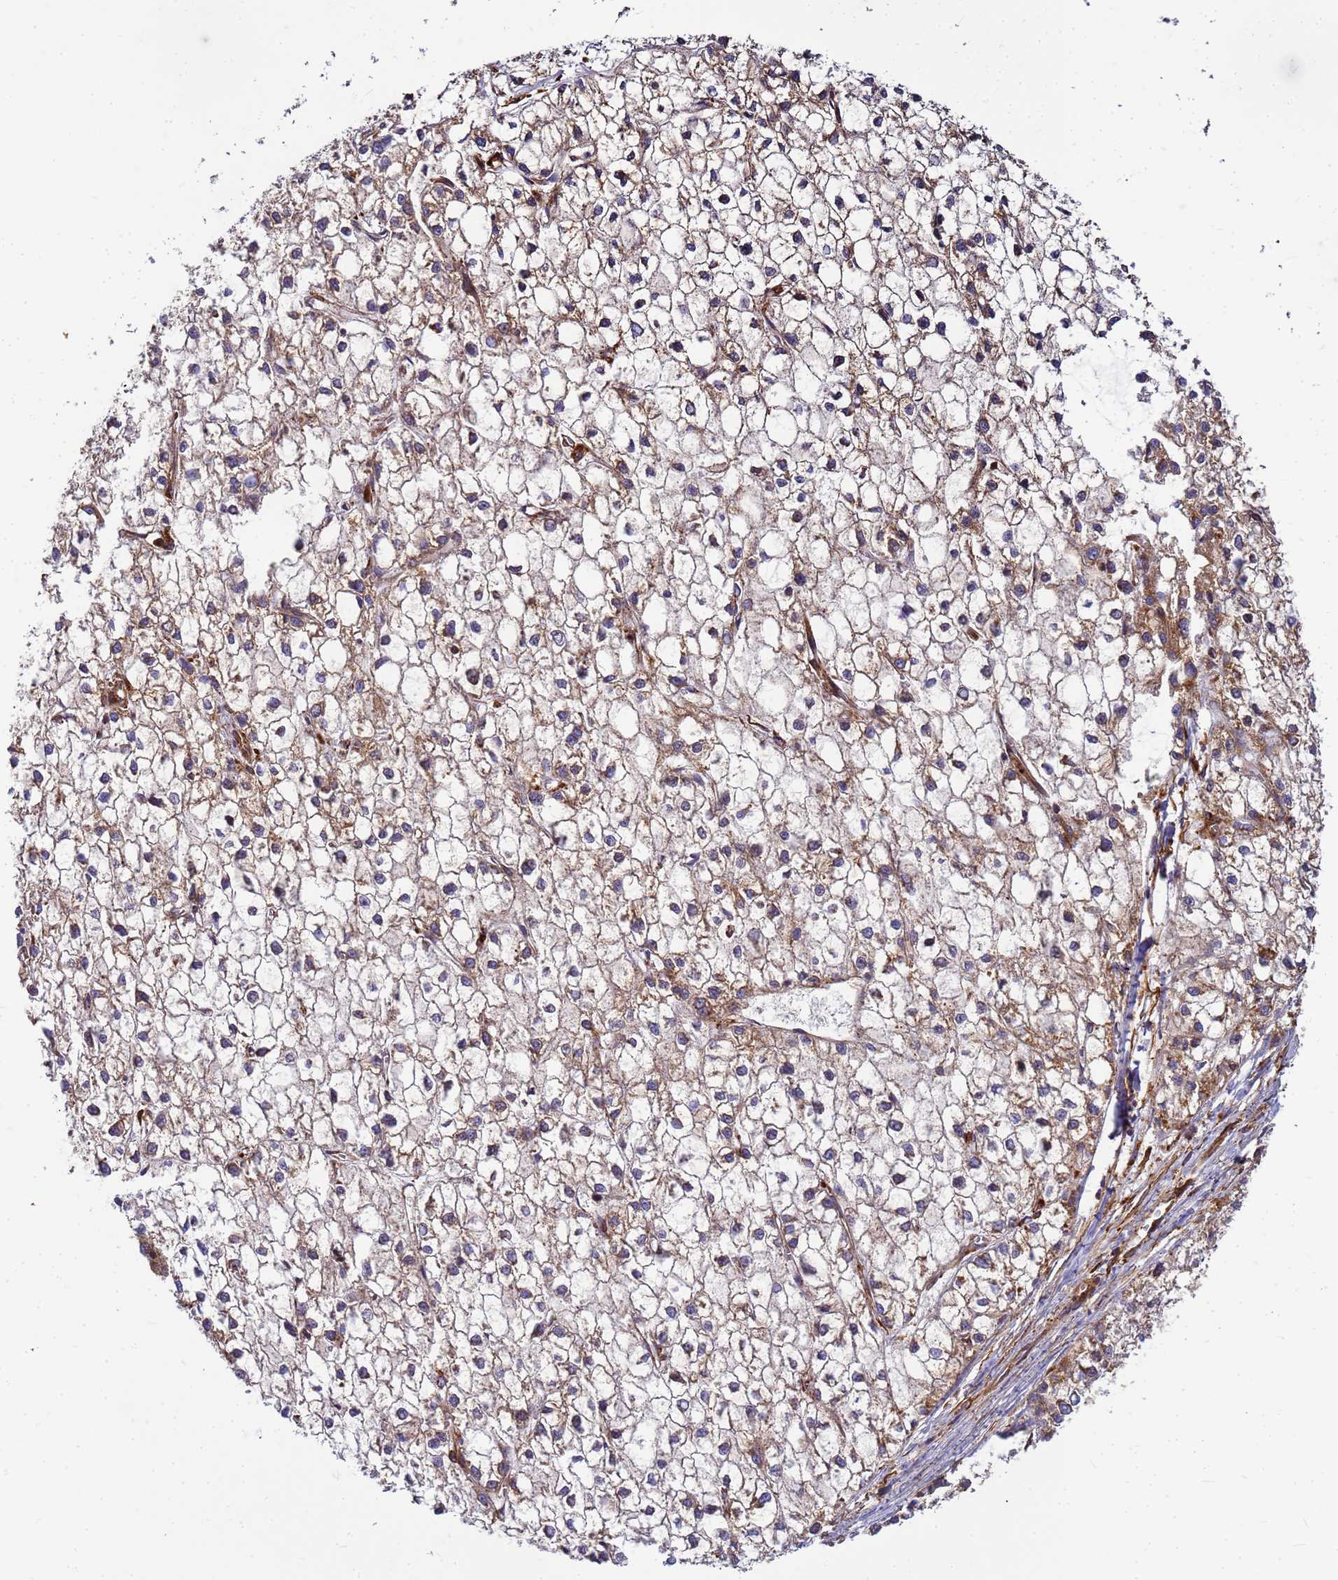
{"staining": {"intensity": "weak", "quantity": "25%-75%", "location": "cytoplasmic/membranous"}, "tissue": "liver cancer", "cell_type": "Tumor cells", "image_type": "cancer", "snomed": [{"axis": "morphology", "description": "Carcinoma, Hepatocellular, NOS"}, {"axis": "topography", "description": "Liver"}], "caption": "A histopathology image showing weak cytoplasmic/membranous staining in about 25%-75% of tumor cells in liver hepatocellular carcinoma, as visualized by brown immunohistochemical staining.", "gene": "C2CD5", "patient": {"sex": "female", "age": 43}}